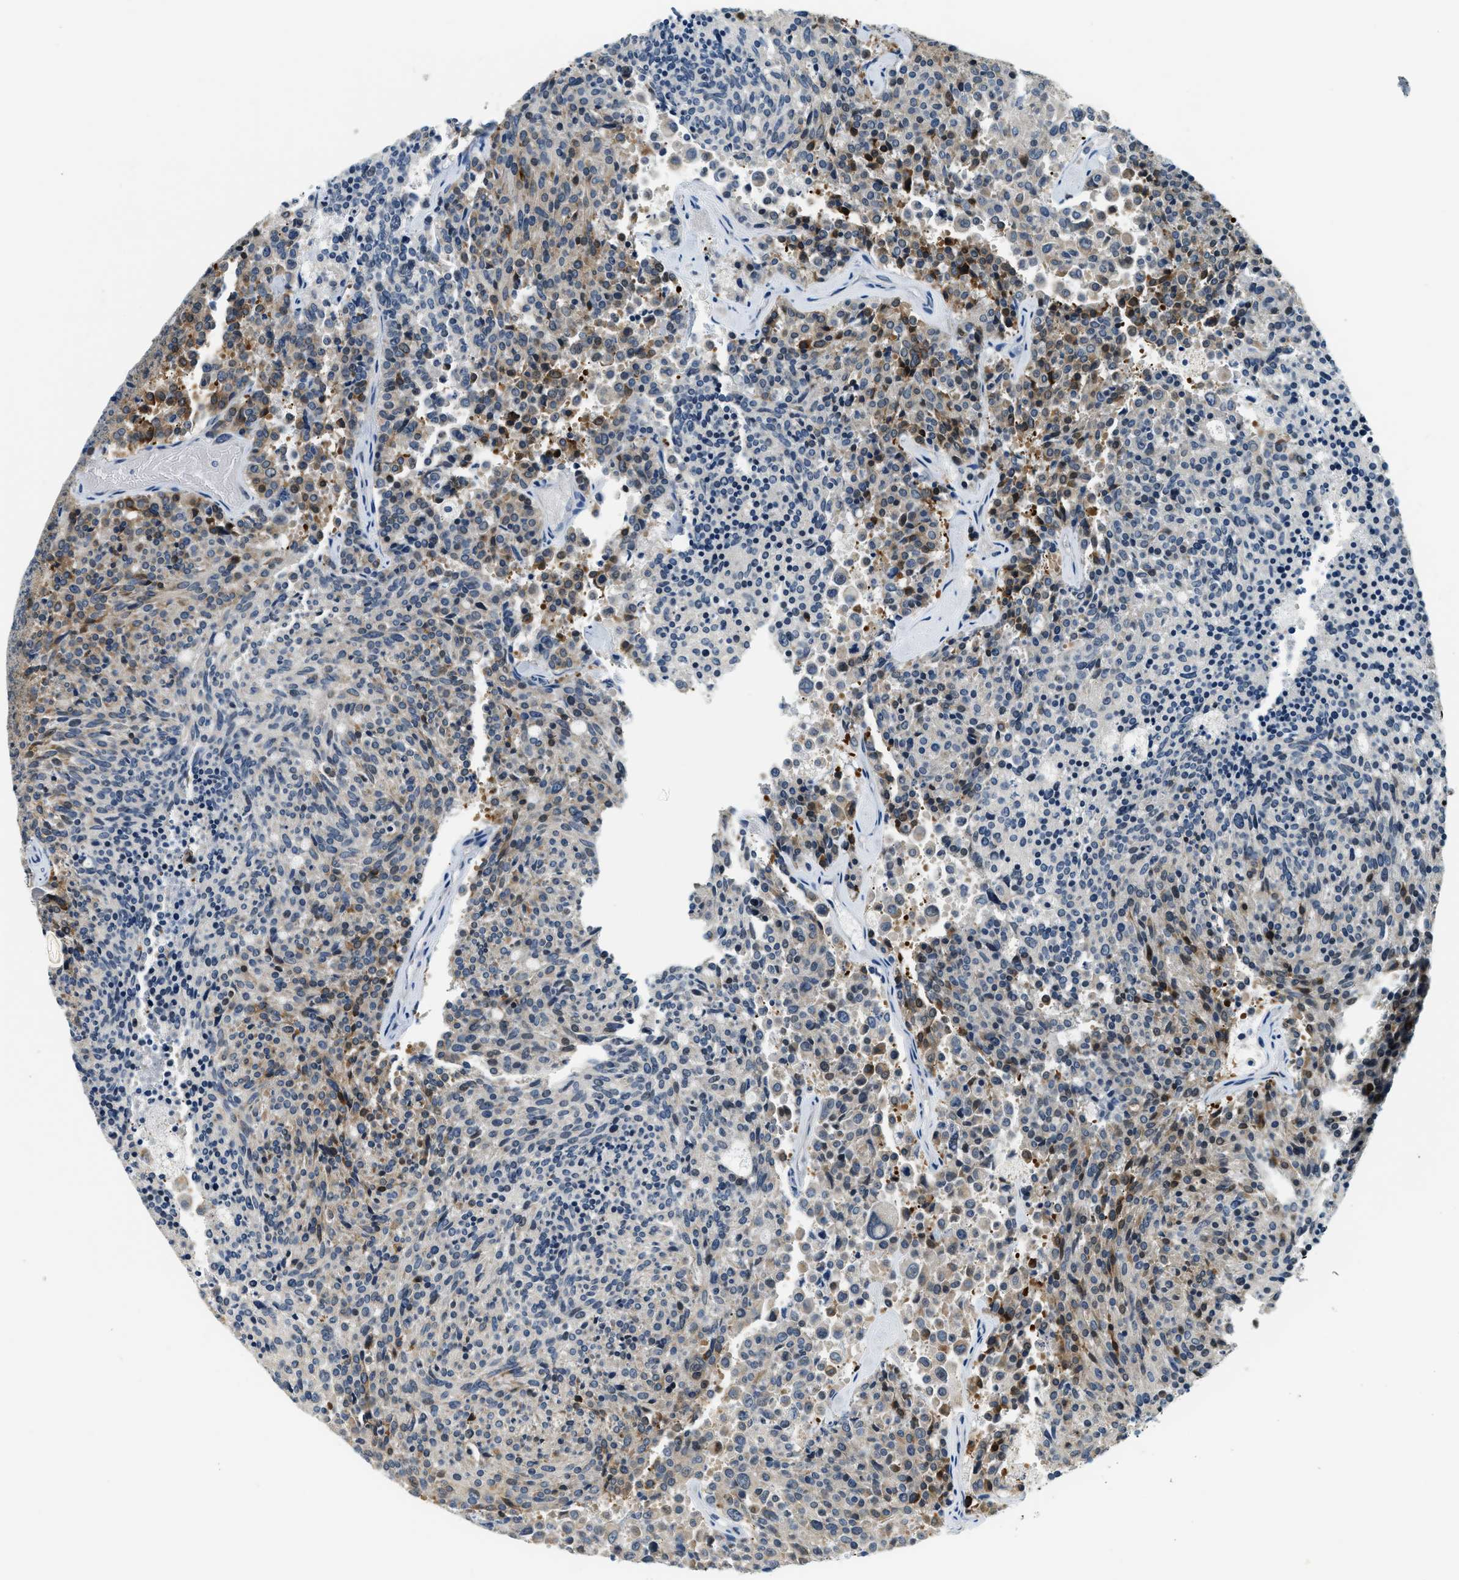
{"staining": {"intensity": "negative", "quantity": "none", "location": "none"}, "tissue": "carcinoid", "cell_type": "Tumor cells", "image_type": "cancer", "snomed": [{"axis": "morphology", "description": "Carcinoid, malignant, NOS"}, {"axis": "topography", "description": "Pancreas"}], "caption": "High power microscopy histopathology image of an immunohistochemistry (IHC) photomicrograph of carcinoid, revealing no significant expression in tumor cells.", "gene": "YAE1", "patient": {"sex": "female", "age": 54}}